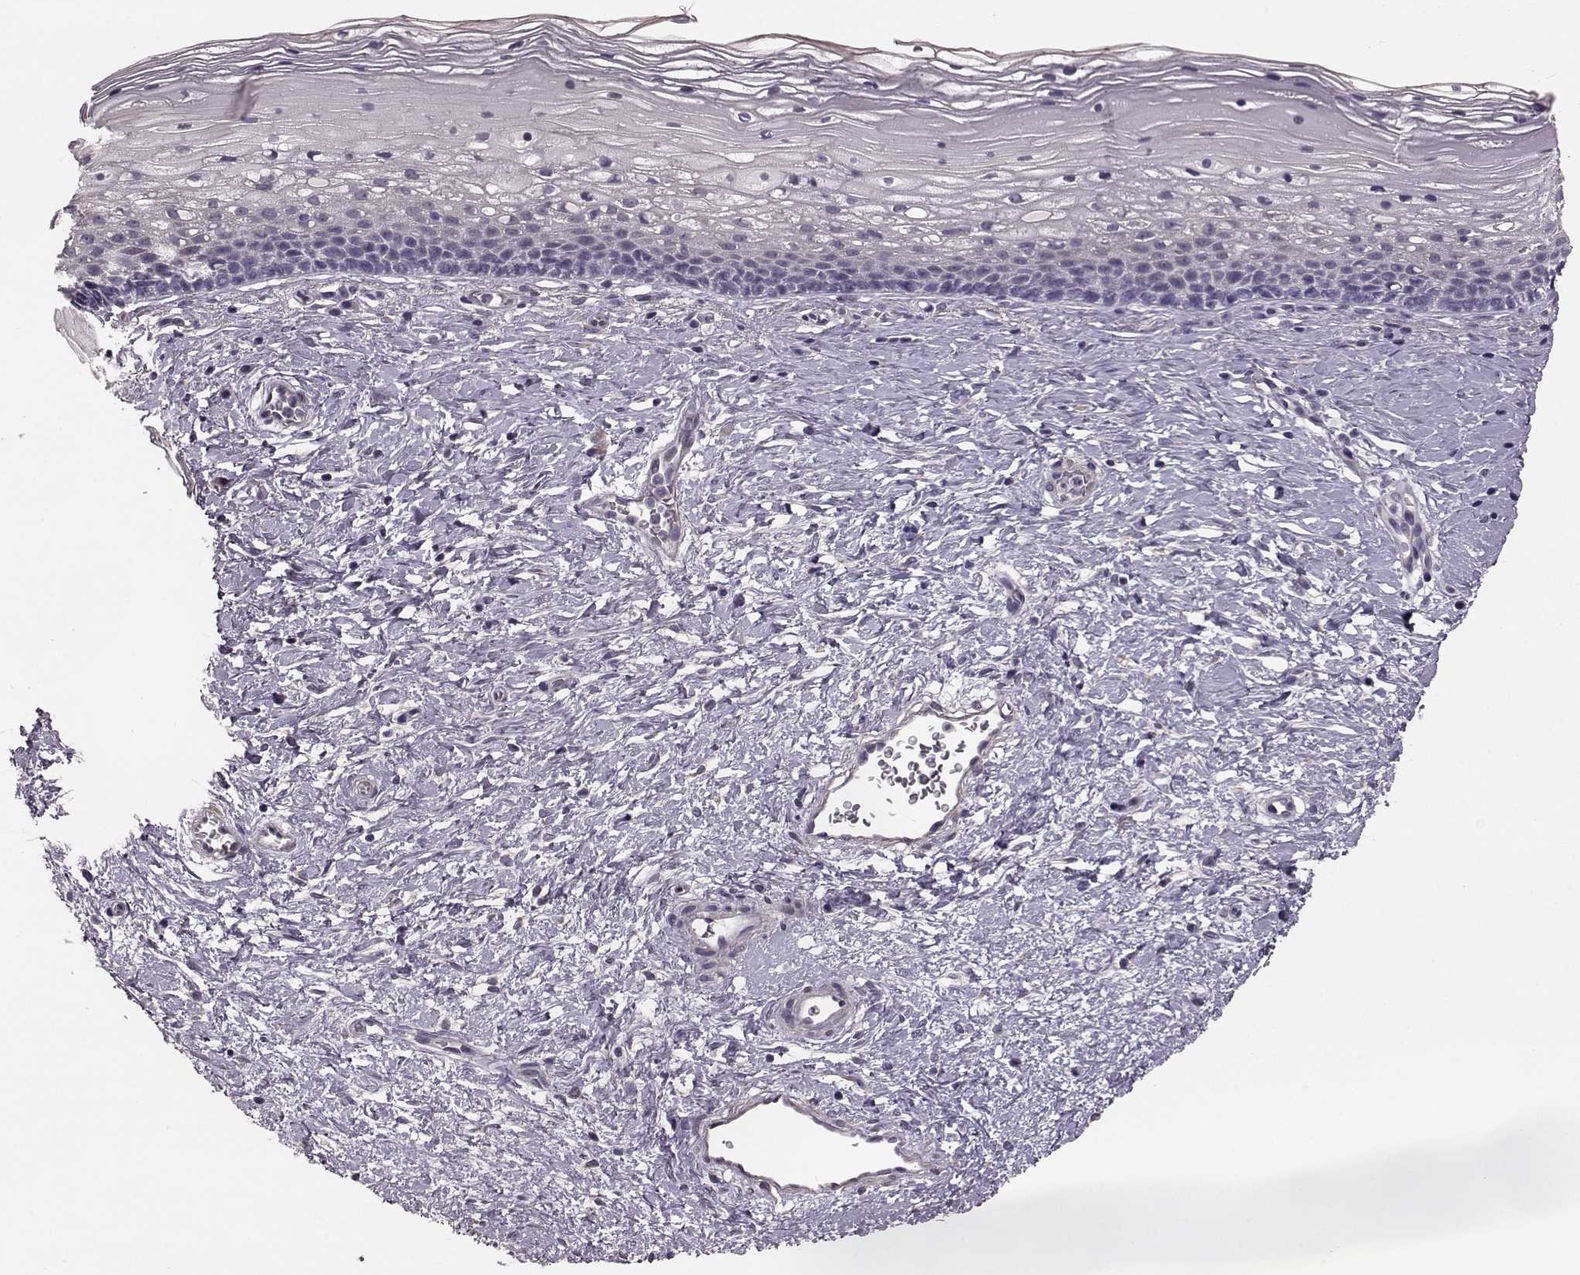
{"staining": {"intensity": "negative", "quantity": "none", "location": "none"}, "tissue": "cervix", "cell_type": "Squamous epithelial cells", "image_type": "normal", "snomed": [{"axis": "morphology", "description": "Normal tissue, NOS"}, {"axis": "topography", "description": "Cervix"}], "caption": "Immunohistochemistry photomicrograph of benign cervix stained for a protein (brown), which shows no staining in squamous epithelial cells.", "gene": "GRK1", "patient": {"sex": "female", "age": 34}}